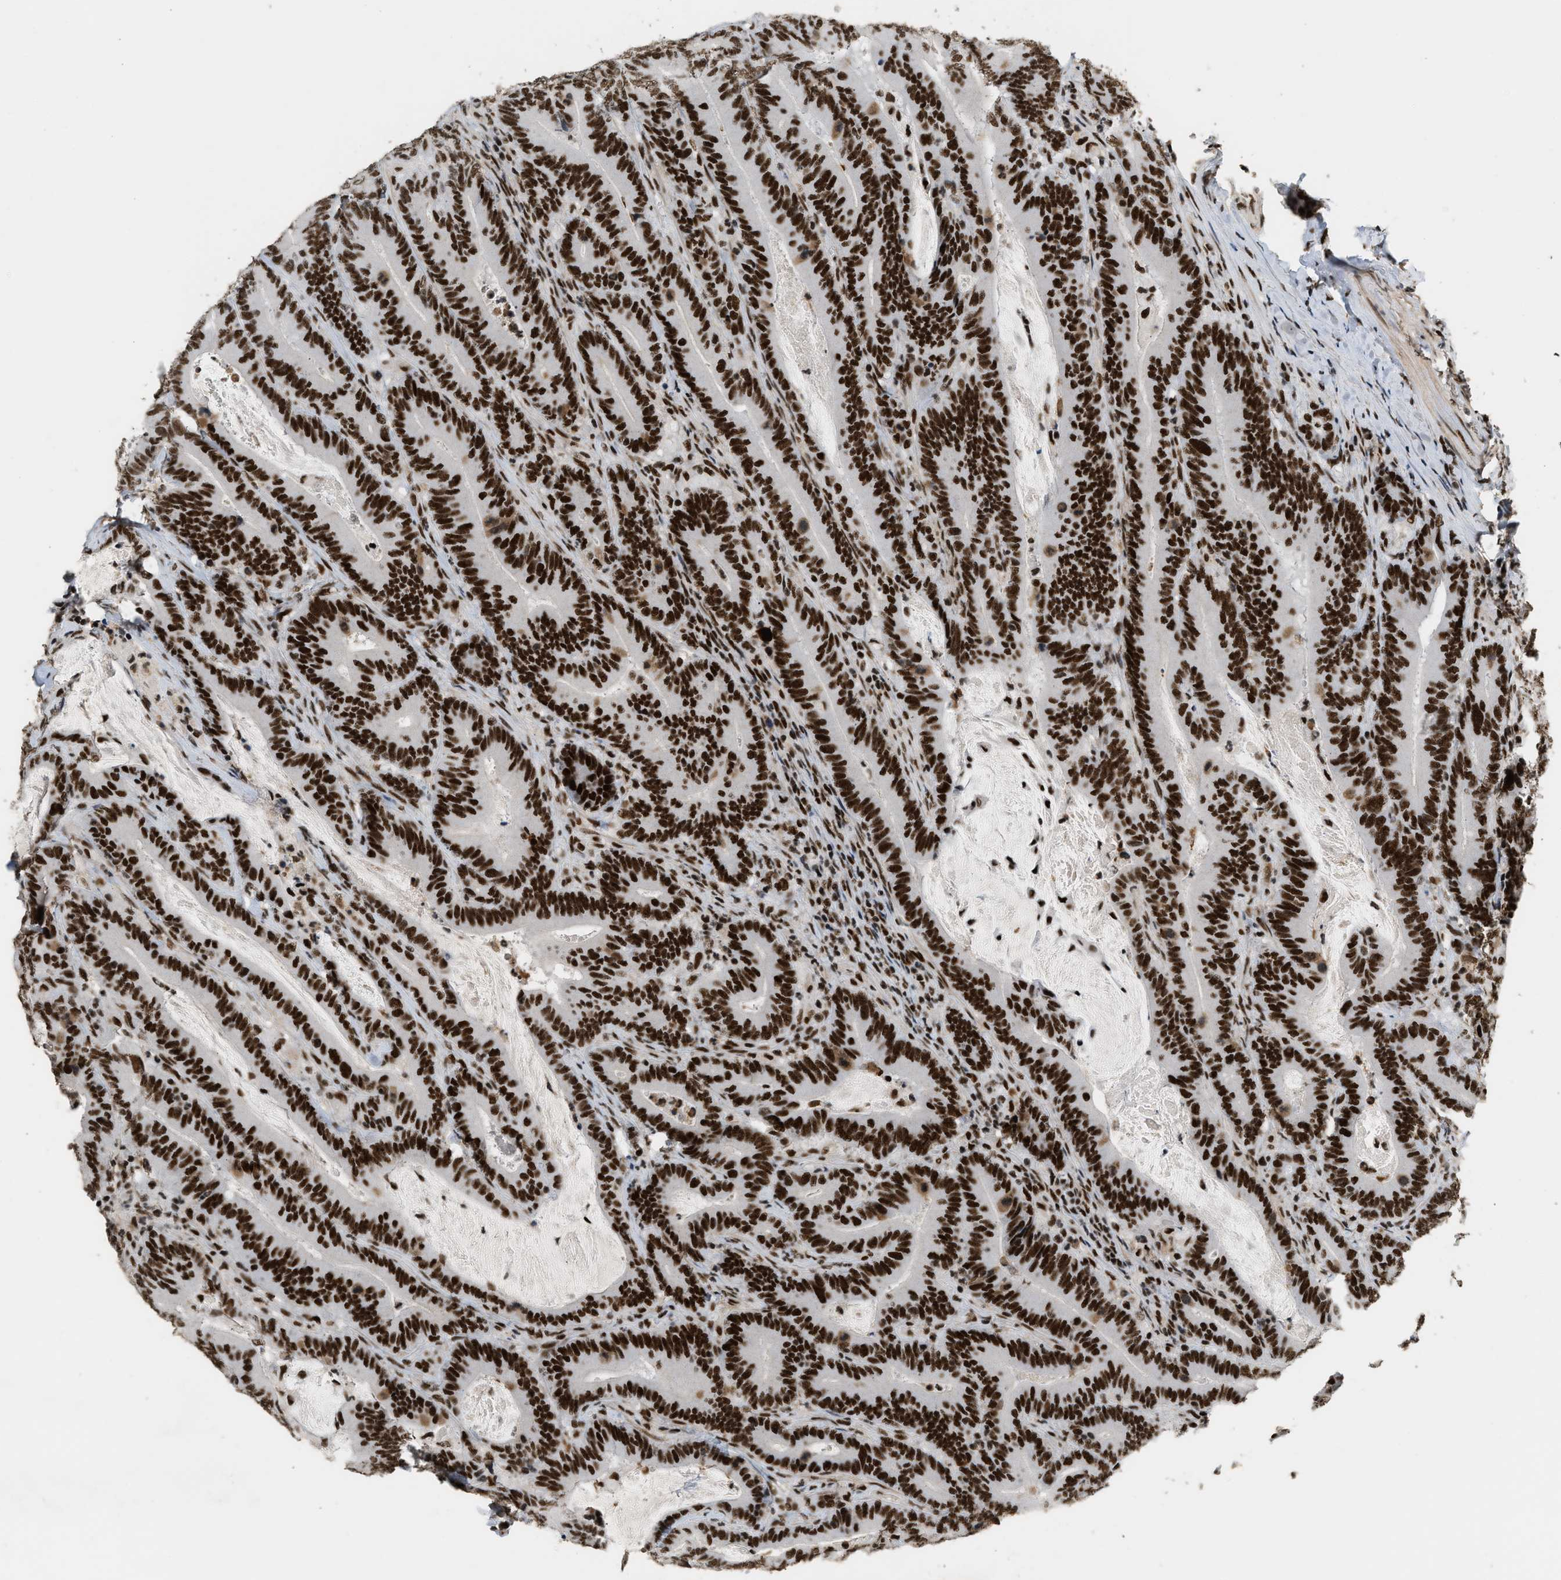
{"staining": {"intensity": "strong", "quantity": ">75%", "location": "nuclear"}, "tissue": "colorectal cancer", "cell_type": "Tumor cells", "image_type": "cancer", "snomed": [{"axis": "morphology", "description": "Adenocarcinoma, NOS"}, {"axis": "topography", "description": "Colon"}], "caption": "Protein expression analysis of colorectal adenocarcinoma demonstrates strong nuclear positivity in approximately >75% of tumor cells. (DAB (3,3'-diaminobenzidine) IHC, brown staining for protein, blue staining for nuclei).", "gene": "SMARCB1", "patient": {"sex": "female", "age": 66}}